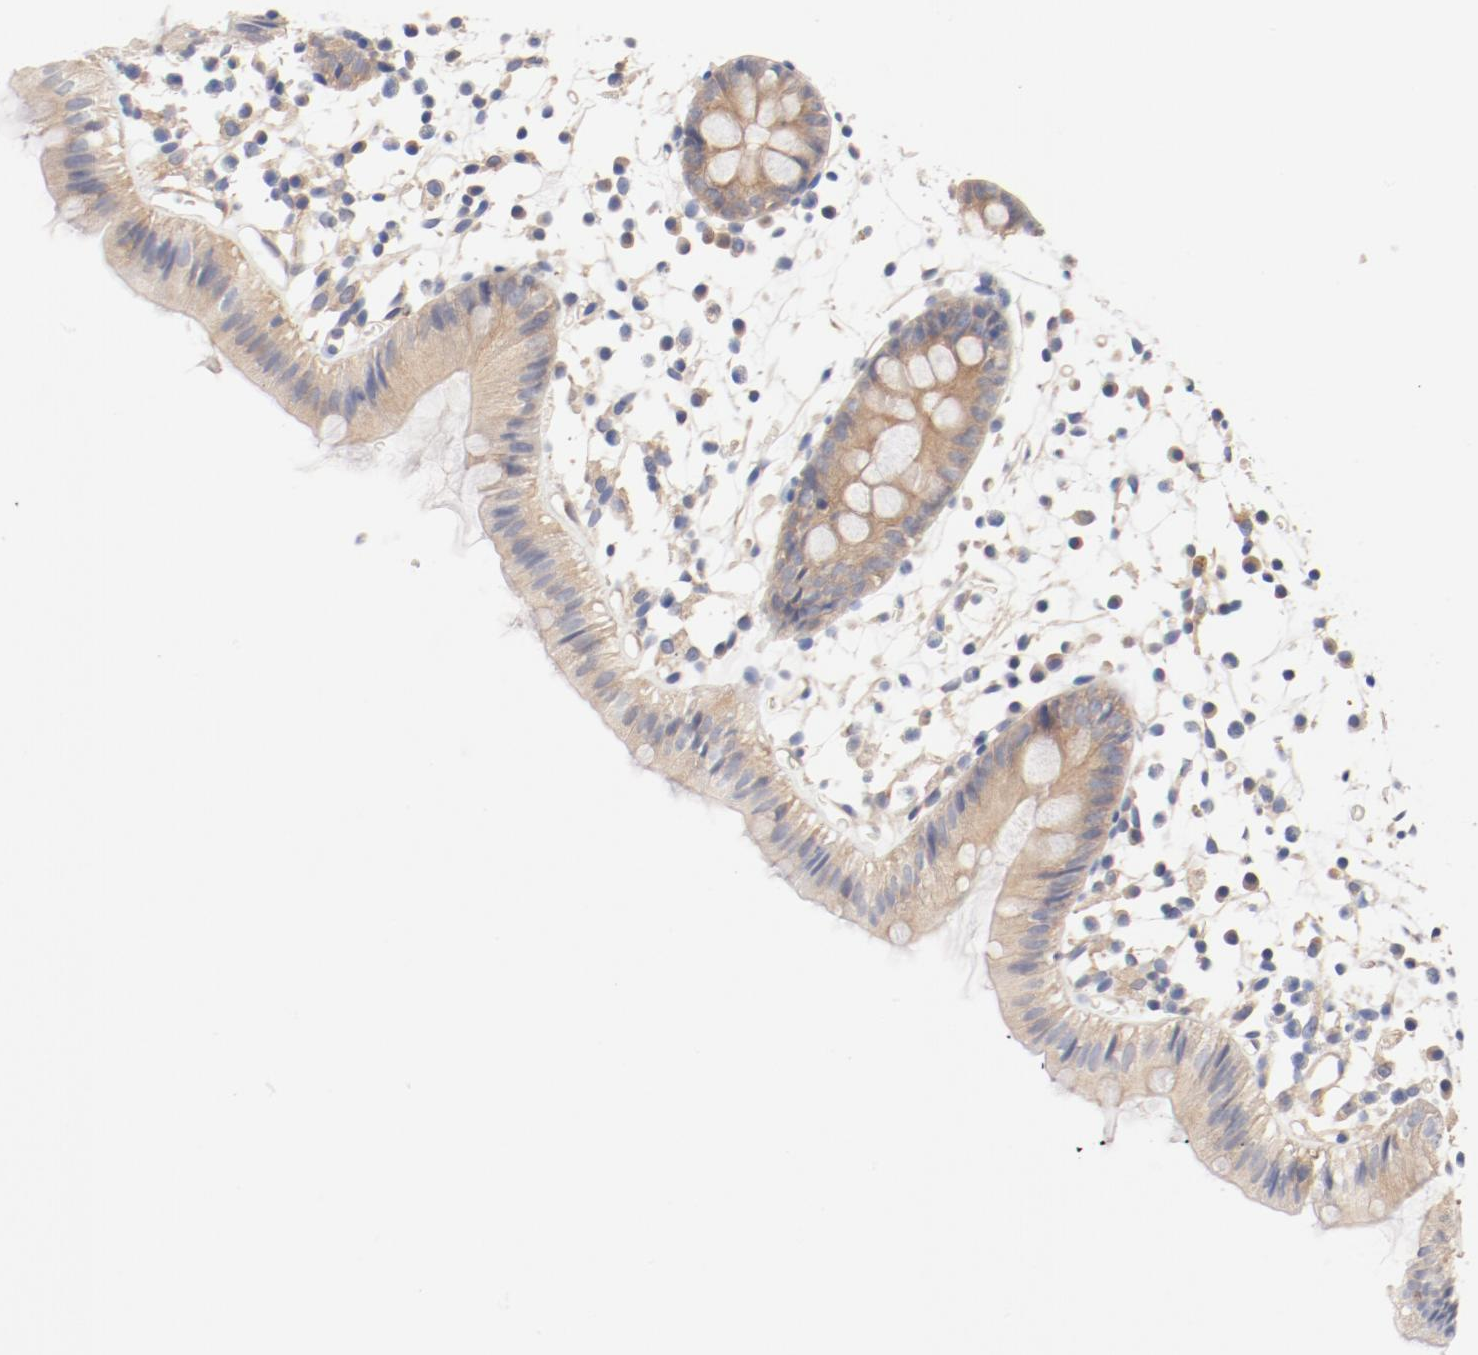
{"staining": {"intensity": "weak", "quantity": ">75%", "location": "cytoplasmic/membranous"}, "tissue": "colon", "cell_type": "Endothelial cells", "image_type": "normal", "snomed": [{"axis": "morphology", "description": "Normal tissue, NOS"}, {"axis": "topography", "description": "Colon"}], "caption": "Protein expression analysis of unremarkable human colon reveals weak cytoplasmic/membranous expression in about >75% of endothelial cells.", "gene": "DYNC1H1", "patient": {"sex": "male", "age": 14}}